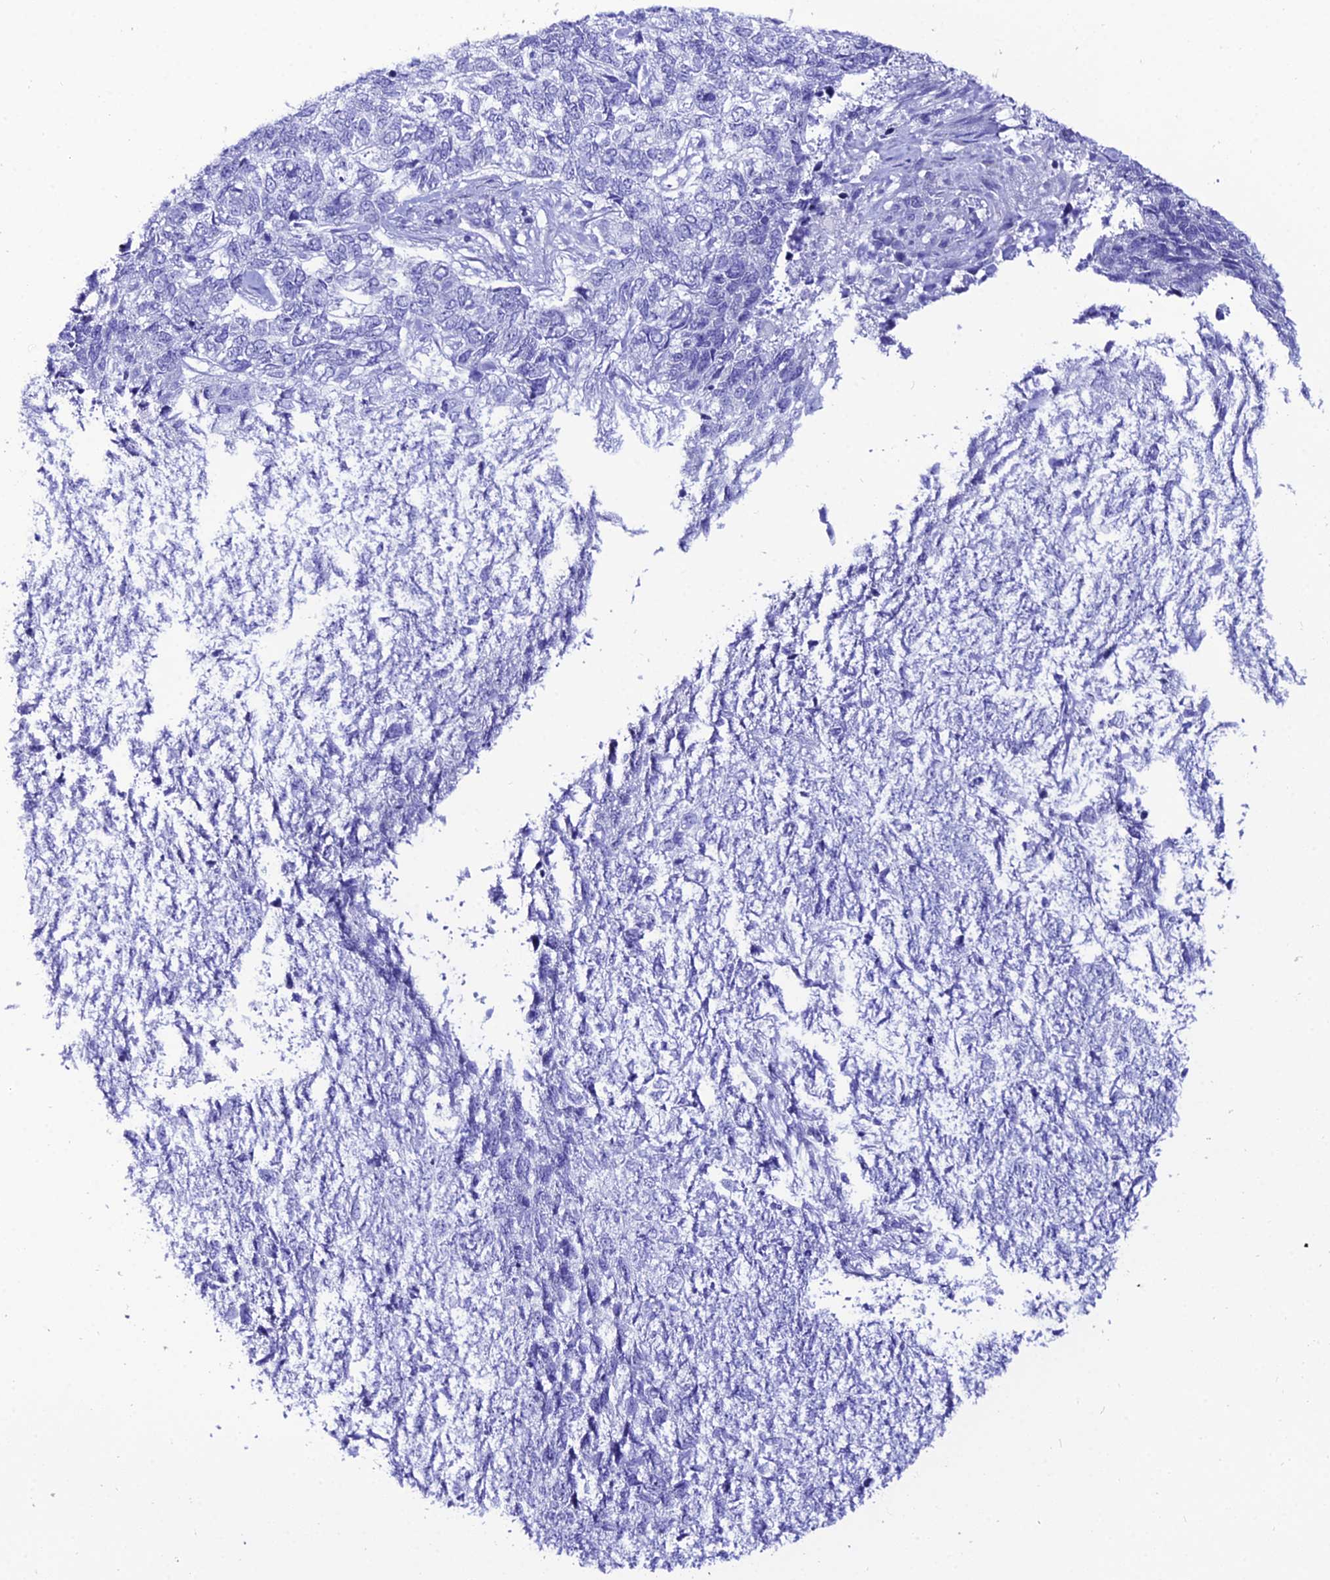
{"staining": {"intensity": "negative", "quantity": "none", "location": "none"}, "tissue": "skin cancer", "cell_type": "Tumor cells", "image_type": "cancer", "snomed": [{"axis": "morphology", "description": "Basal cell carcinoma"}, {"axis": "topography", "description": "Skin"}], "caption": "Tumor cells show no significant positivity in skin cancer. (Brightfield microscopy of DAB (3,3'-diaminobenzidine) immunohistochemistry at high magnification).", "gene": "OR4D5", "patient": {"sex": "female", "age": 65}}